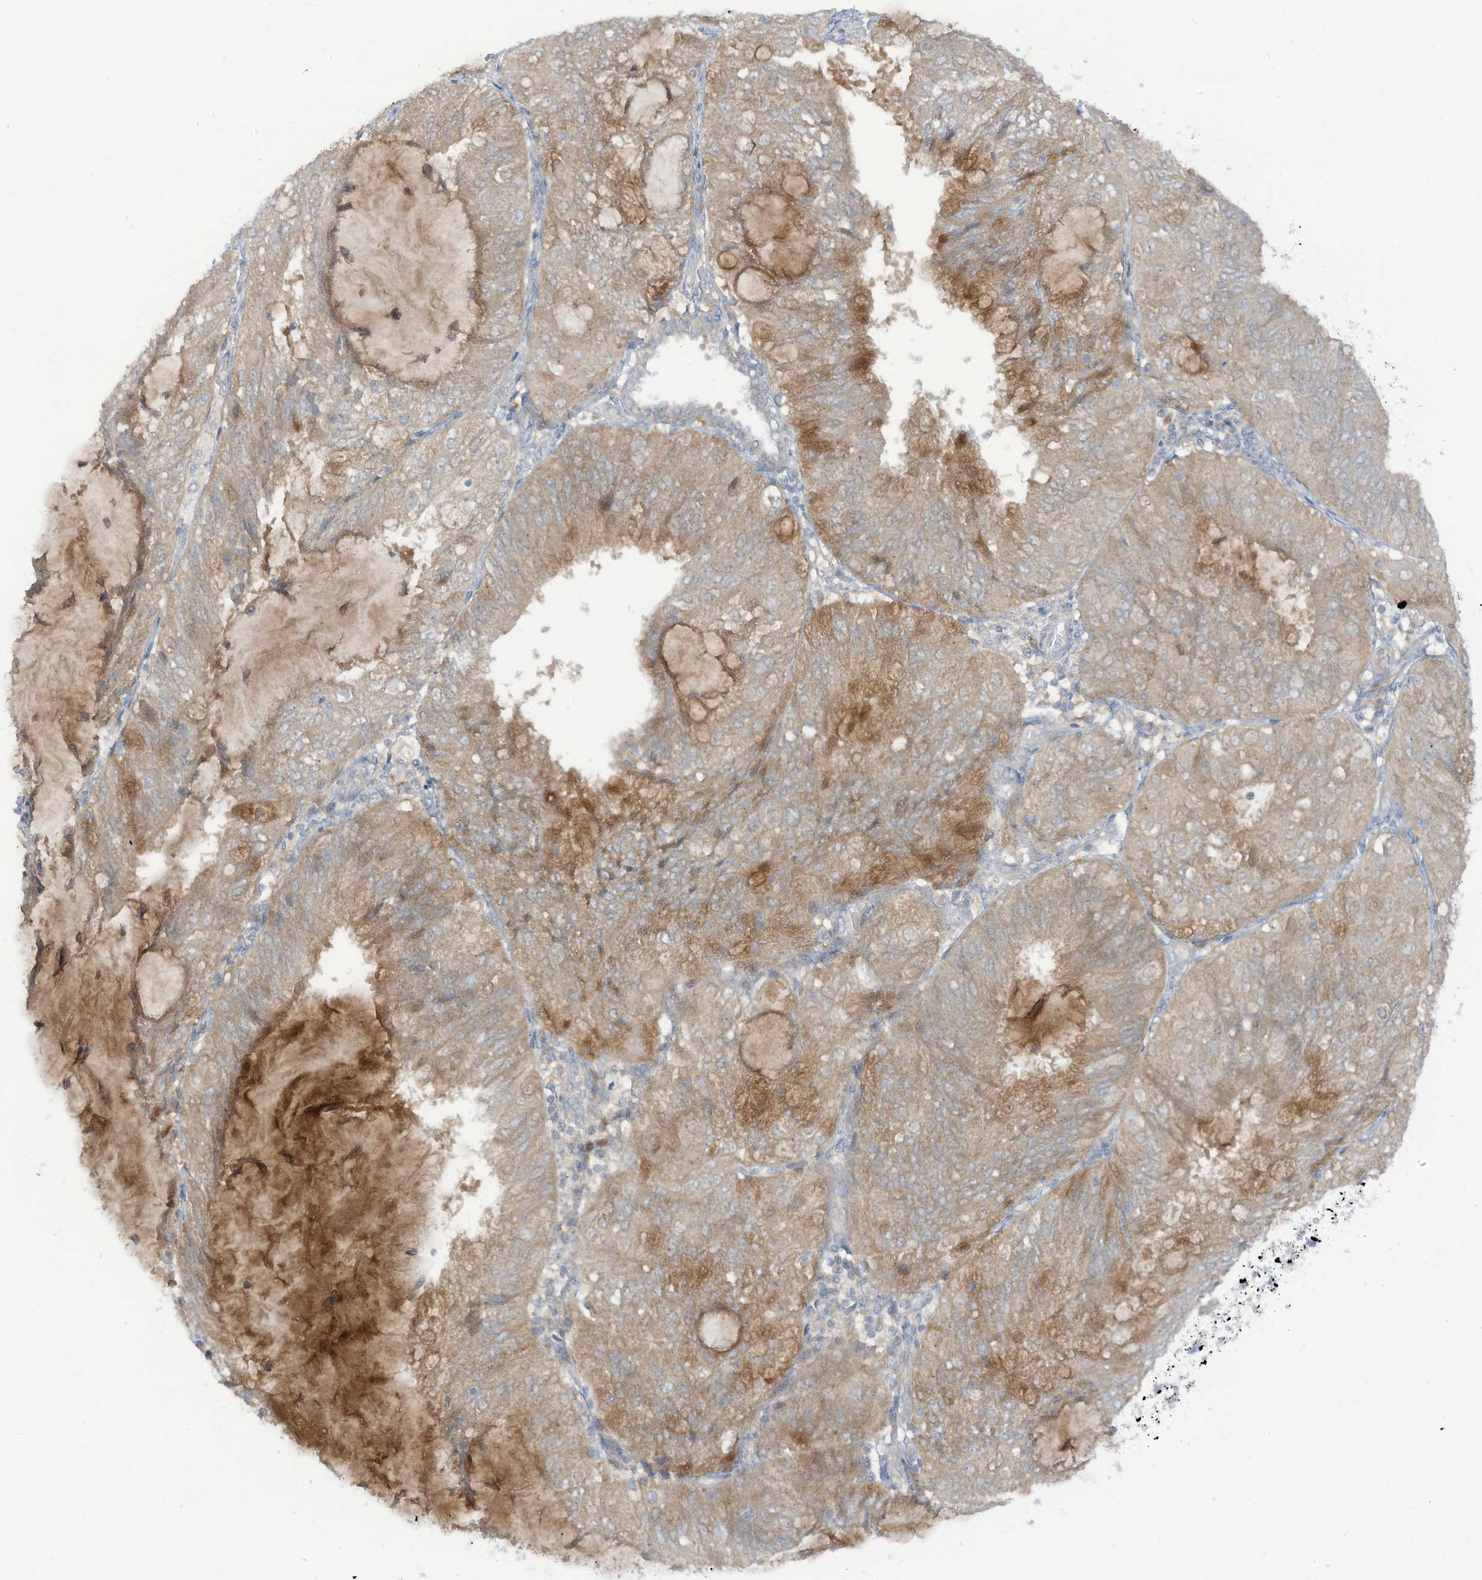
{"staining": {"intensity": "weak", "quantity": ">75%", "location": "cytoplasmic/membranous"}, "tissue": "endometrial cancer", "cell_type": "Tumor cells", "image_type": "cancer", "snomed": [{"axis": "morphology", "description": "Adenocarcinoma, NOS"}, {"axis": "topography", "description": "Endometrium"}], "caption": "The histopathology image demonstrates a brown stain indicating the presence of a protein in the cytoplasmic/membranous of tumor cells in endometrial cancer. (DAB (3,3'-diaminobenzidine) IHC with brightfield microscopy, high magnification).", "gene": "LRRN2", "patient": {"sex": "female", "age": 81}}